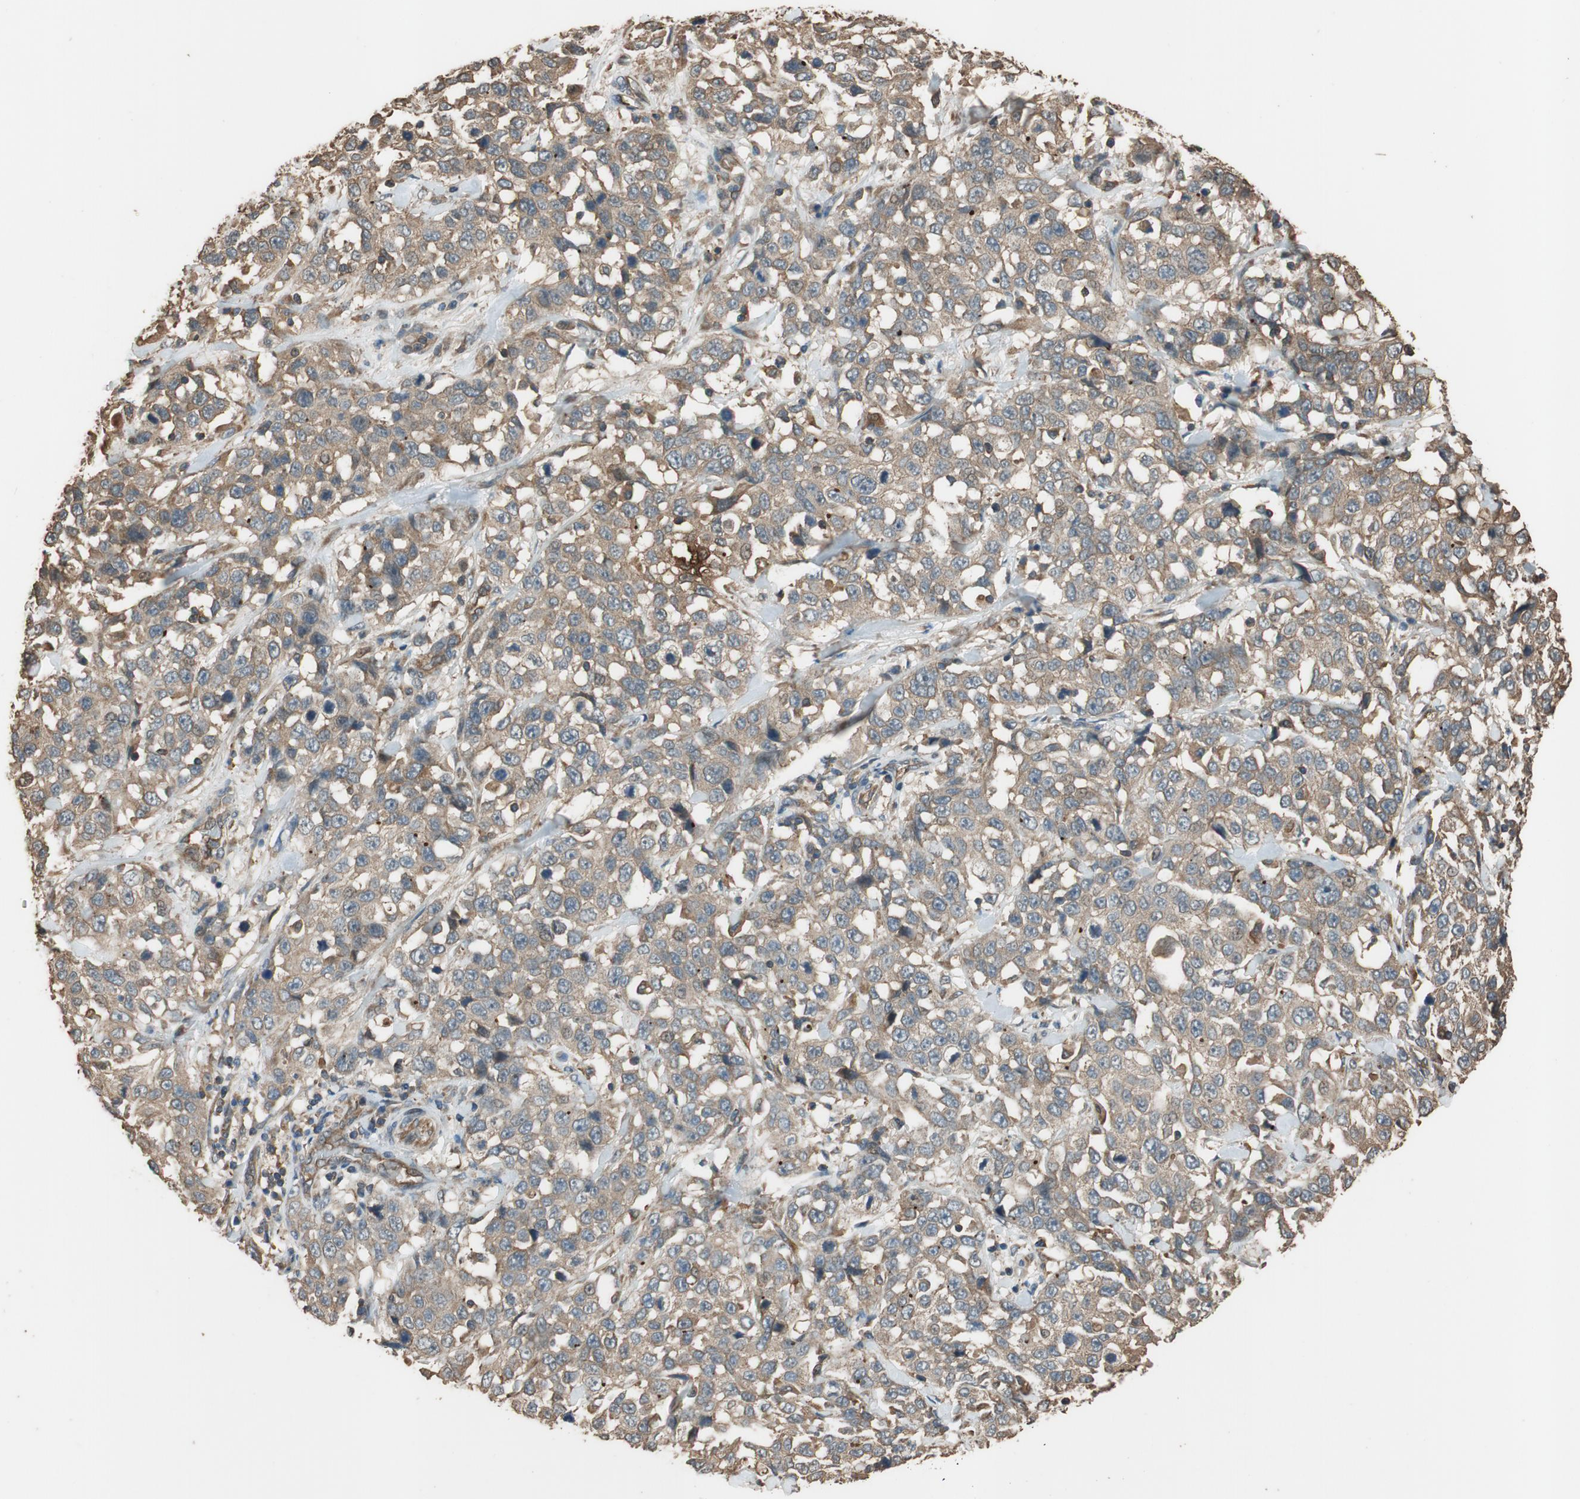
{"staining": {"intensity": "weak", "quantity": ">75%", "location": "cytoplasmic/membranous"}, "tissue": "stomach cancer", "cell_type": "Tumor cells", "image_type": "cancer", "snomed": [{"axis": "morphology", "description": "Normal tissue, NOS"}, {"axis": "morphology", "description": "Adenocarcinoma, NOS"}, {"axis": "topography", "description": "Stomach"}], "caption": "High-magnification brightfield microscopy of stomach cancer stained with DAB (3,3'-diaminobenzidine) (brown) and counterstained with hematoxylin (blue). tumor cells exhibit weak cytoplasmic/membranous positivity is present in approximately>75% of cells.", "gene": "MST1R", "patient": {"sex": "male", "age": 48}}